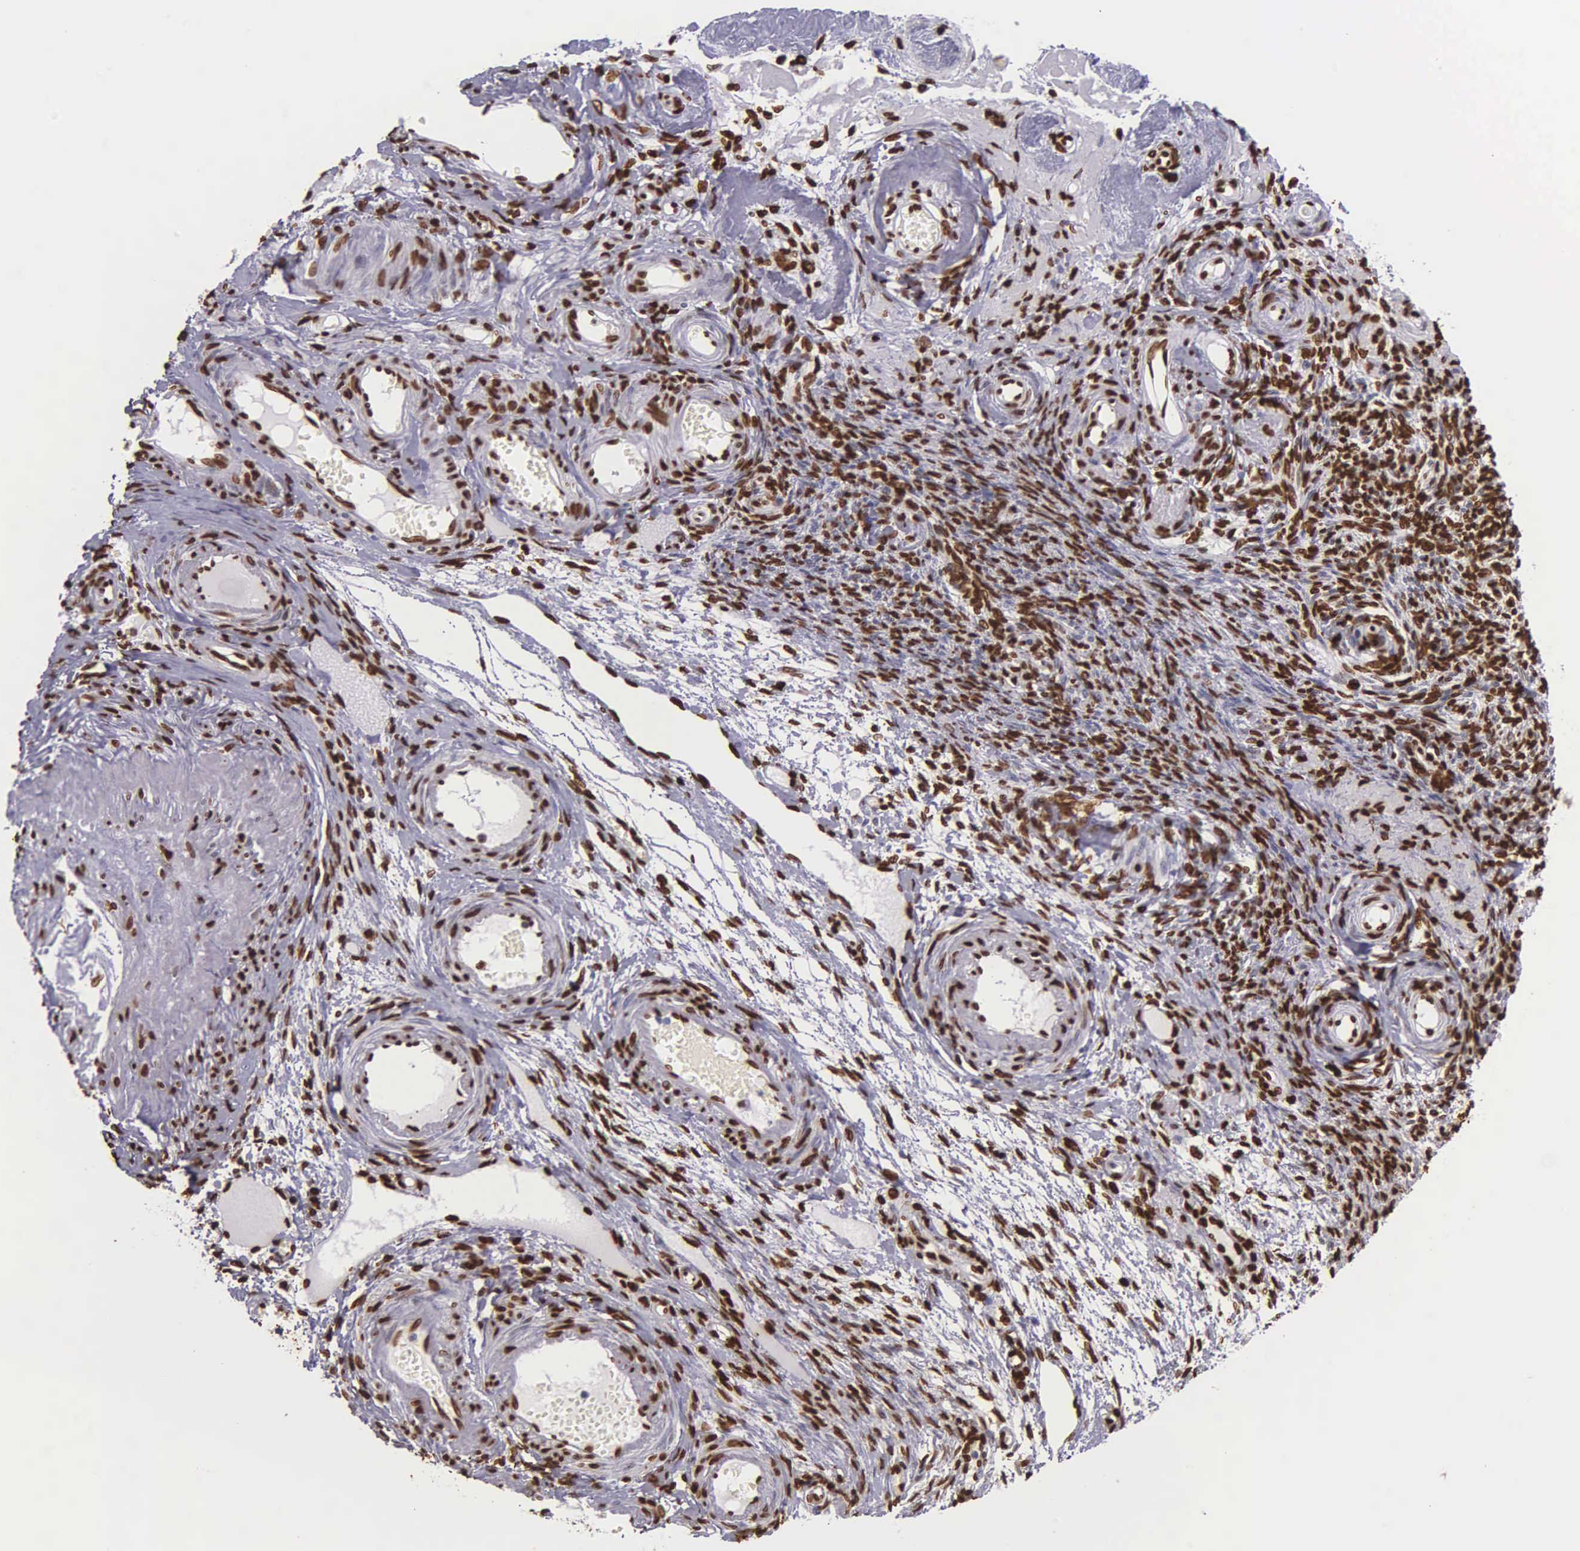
{"staining": {"intensity": "strong", "quantity": ">75%", "location": "nuclear"}, "tissue": "ovarian cancer", "cell_type": "Tumor cells", "image_type": "cancer", "snomed": [{"axis": "morphology", "description": "Cystadenocarcinoma, mucinous, NOS"}, {"axis": "topography", "description": "Ovary"}], "caption": "Protein expression analysis of human ovarian cancer (mucinous cystadenocarcinoma) reveals strong nuclear staining in about >75% of tumor cells. The protein is shown in brown color, while the nuclei are stained blue.", "gene": "H1-0", "patient": {"sex": "female", "age": 57}}